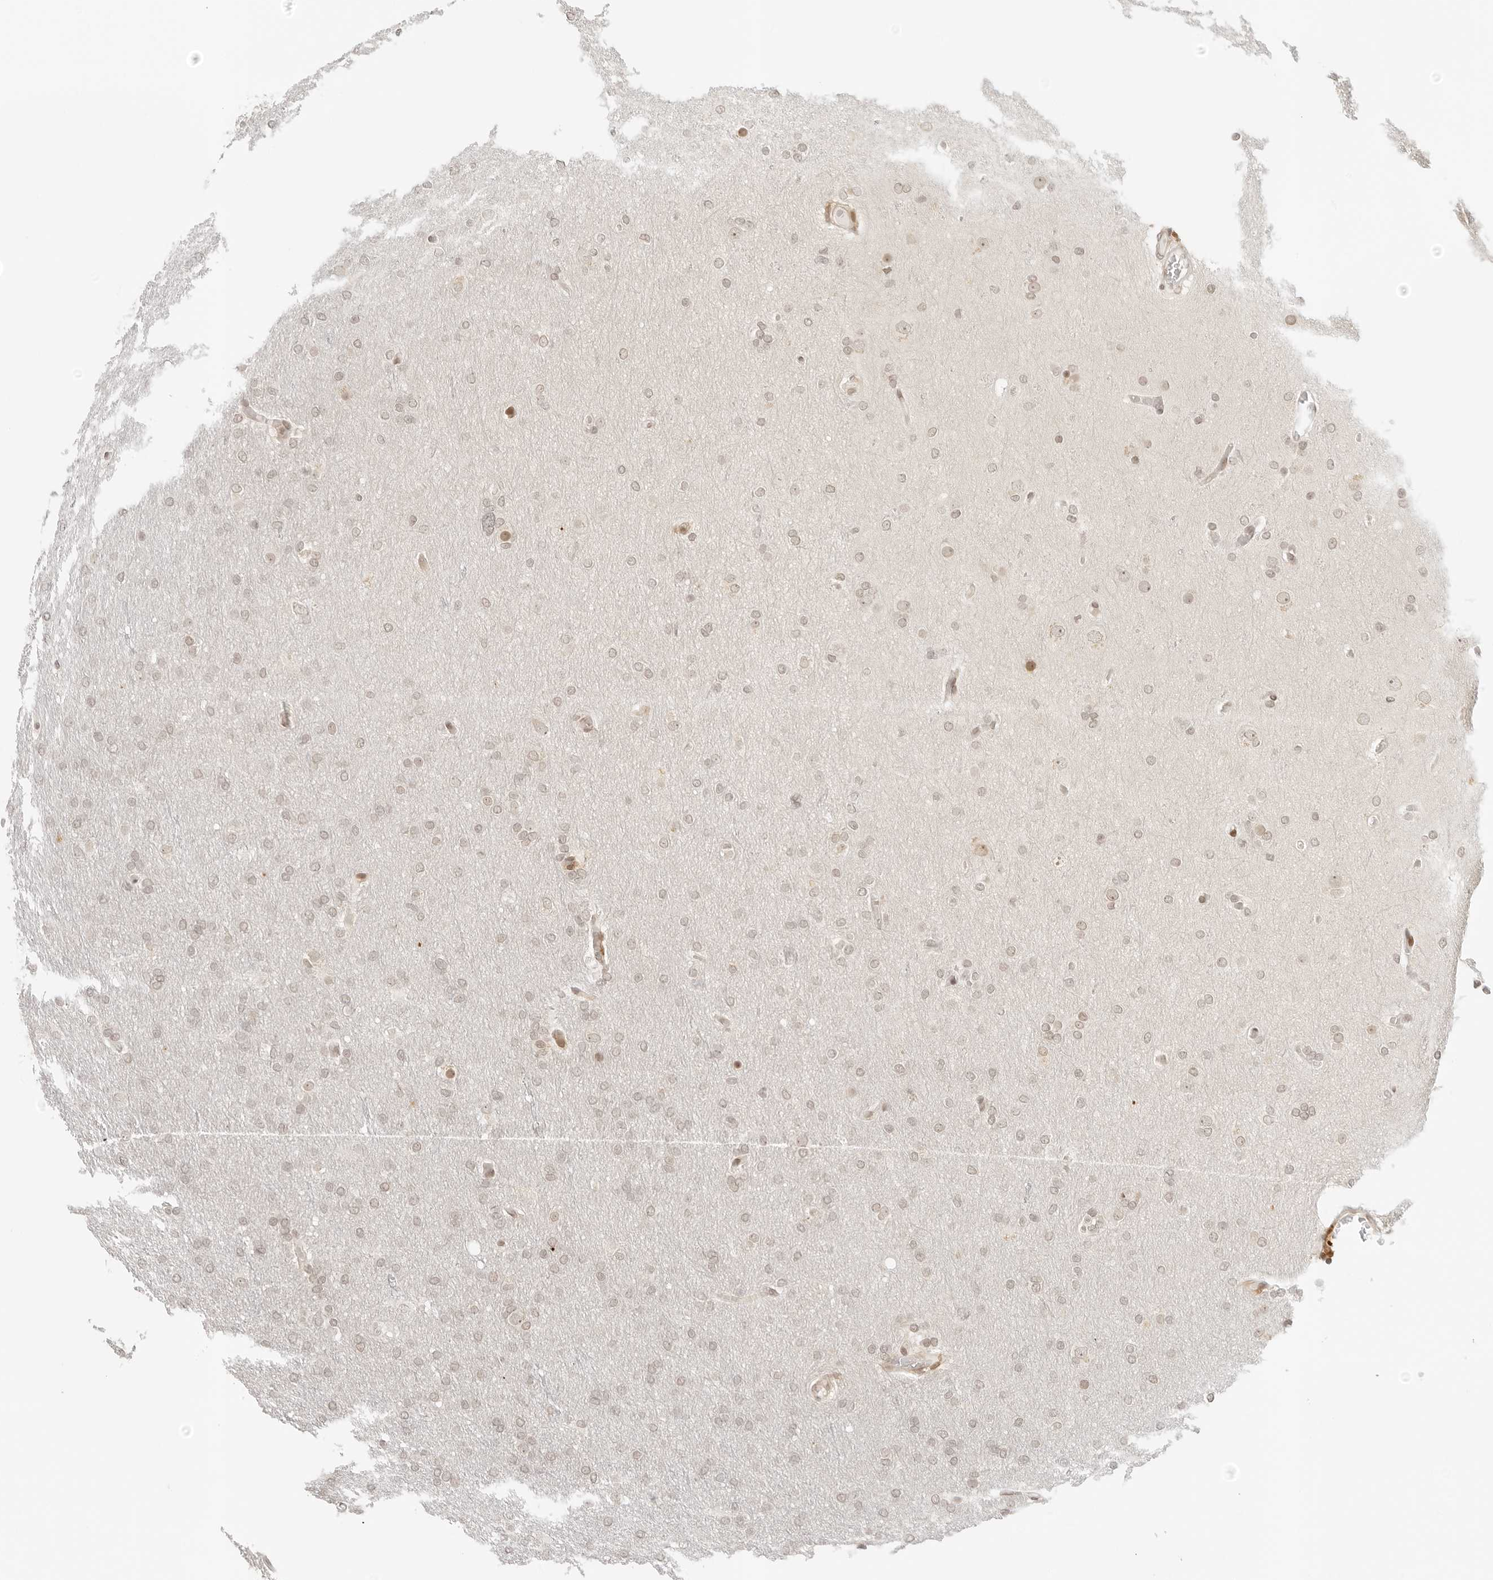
{"staining": {"intensity": "weak", "quantity": ">75%", "location": "nuclear"}, "tissue": "glioma", "cell_type": "Tumor cells", "image_type": "cancer", "snomed": [{"axis": "morphology", "description": "Glioma, malignant, High grade"}, {"axis": "topography", "description": "Cerebral cortex"}], "caption": "High-power microscopy captured an immunohistochemistry (IHC) photomicrograph of glioma, revealing weak nuclear staining in approximately >75% of tumor cells. Nuclei are stained in blue.", "gene": "ZNF407", "patient": {"sex": "female", "age": 36}}